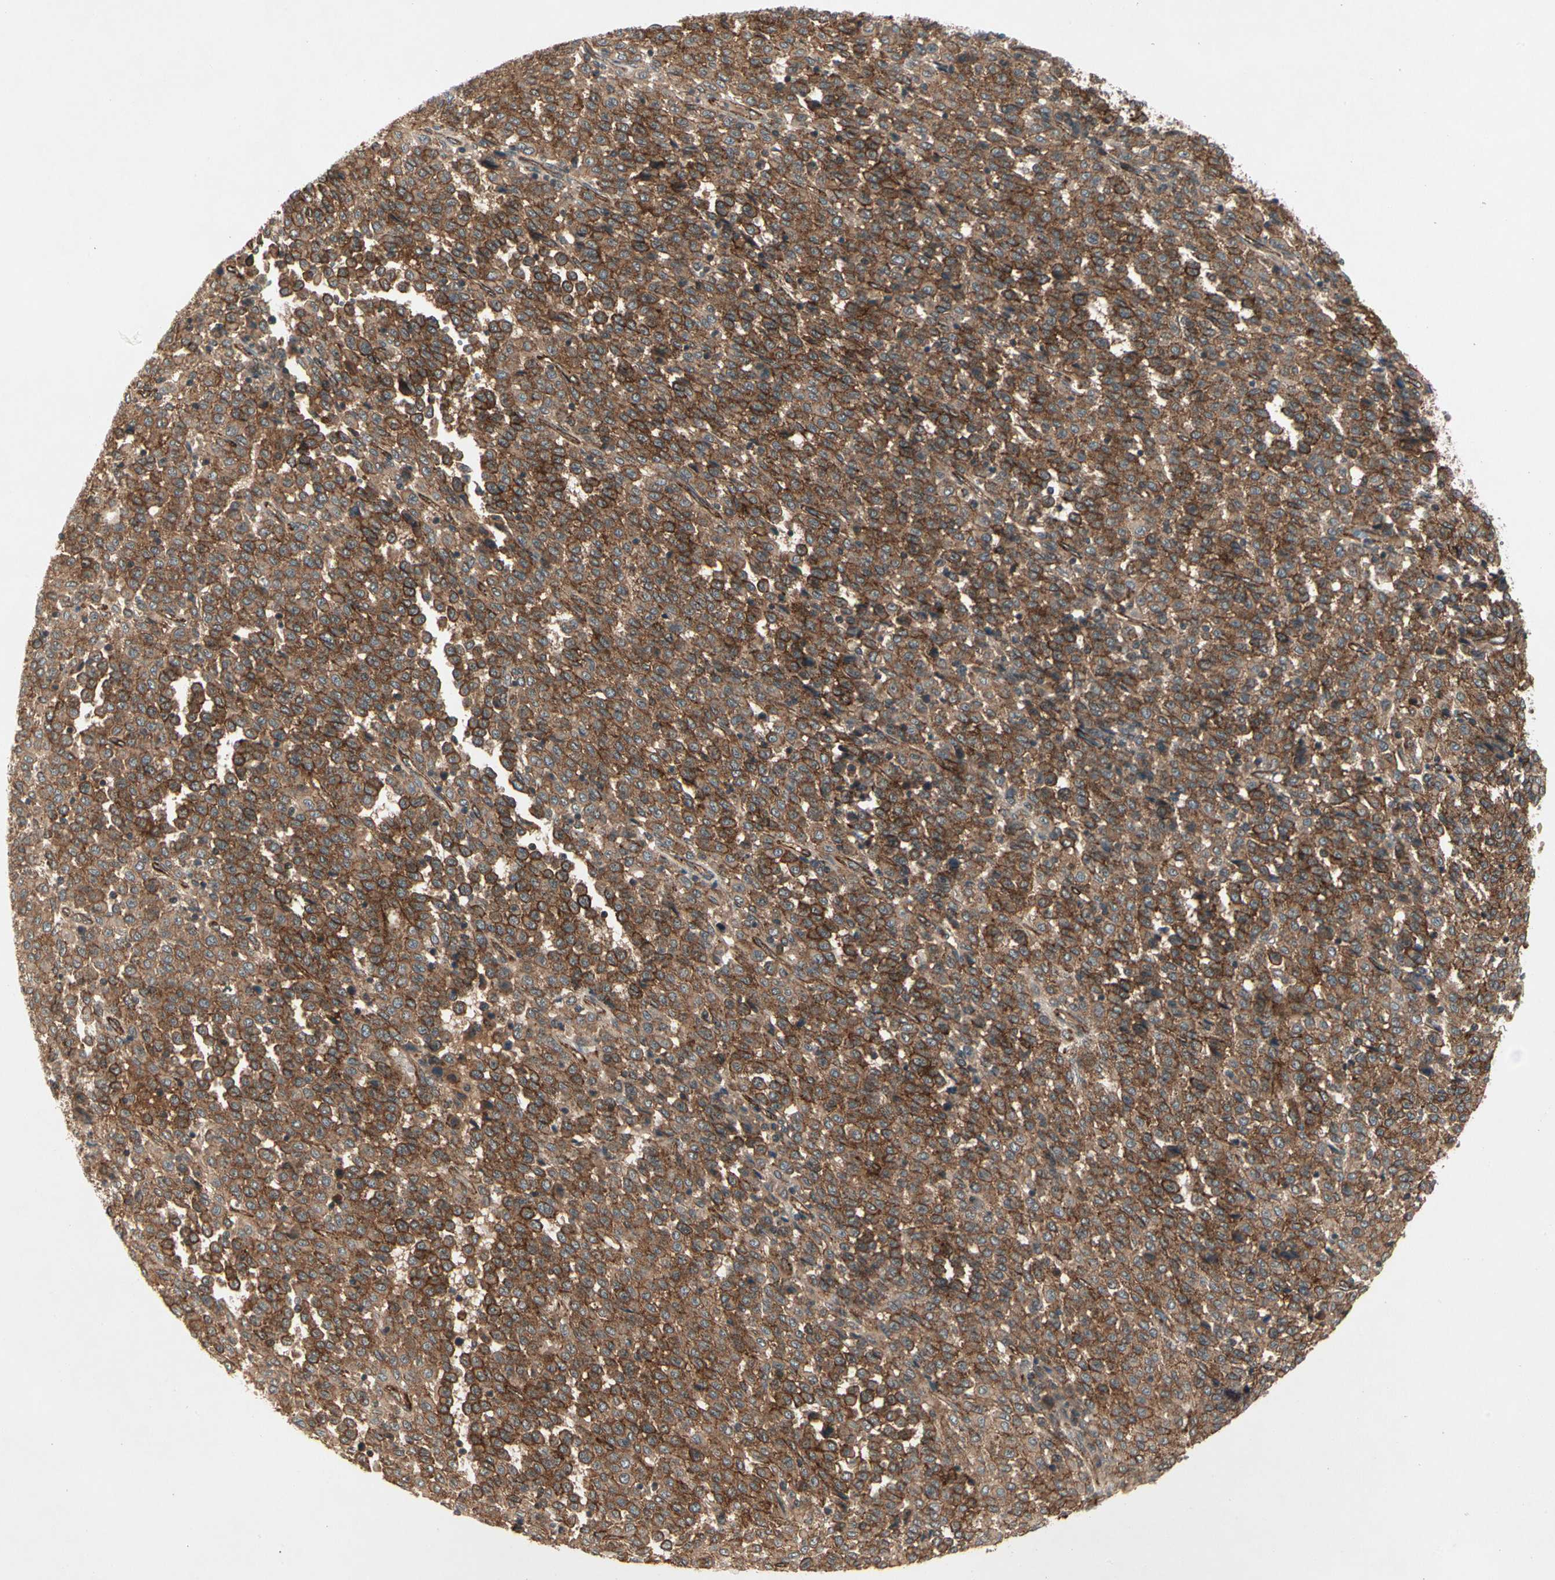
{"staining": {"intensity": "strong", "quantity": ">75%", "location": "cytoplasmic/membranous"}, "tissue": "melanoma", "cell_type": "Tumor cells", "image_type": "cancer", "snomed": [{"axis": "morphology", "description": "Malignant melanoma, Metastatic site"}, {"axis": "topography", "description": "Pancreas"}], "caption": "High-magnification brightfield microscopy of malignant melanoma (metastatic site) stained with DAB (brown) and counterstained with hematoxylin (blue). tumor cells exhibit strong cytoplasmic/membranous expression is seen in about>75% of cells. The staining was performed using DAB to visualize the protein expression in brown, while the nuclei were stained in blue with hematoxylin (Magnification: 20x).", "gene": "FLOT1", "patient": {"sex": "female", "age": 30}}